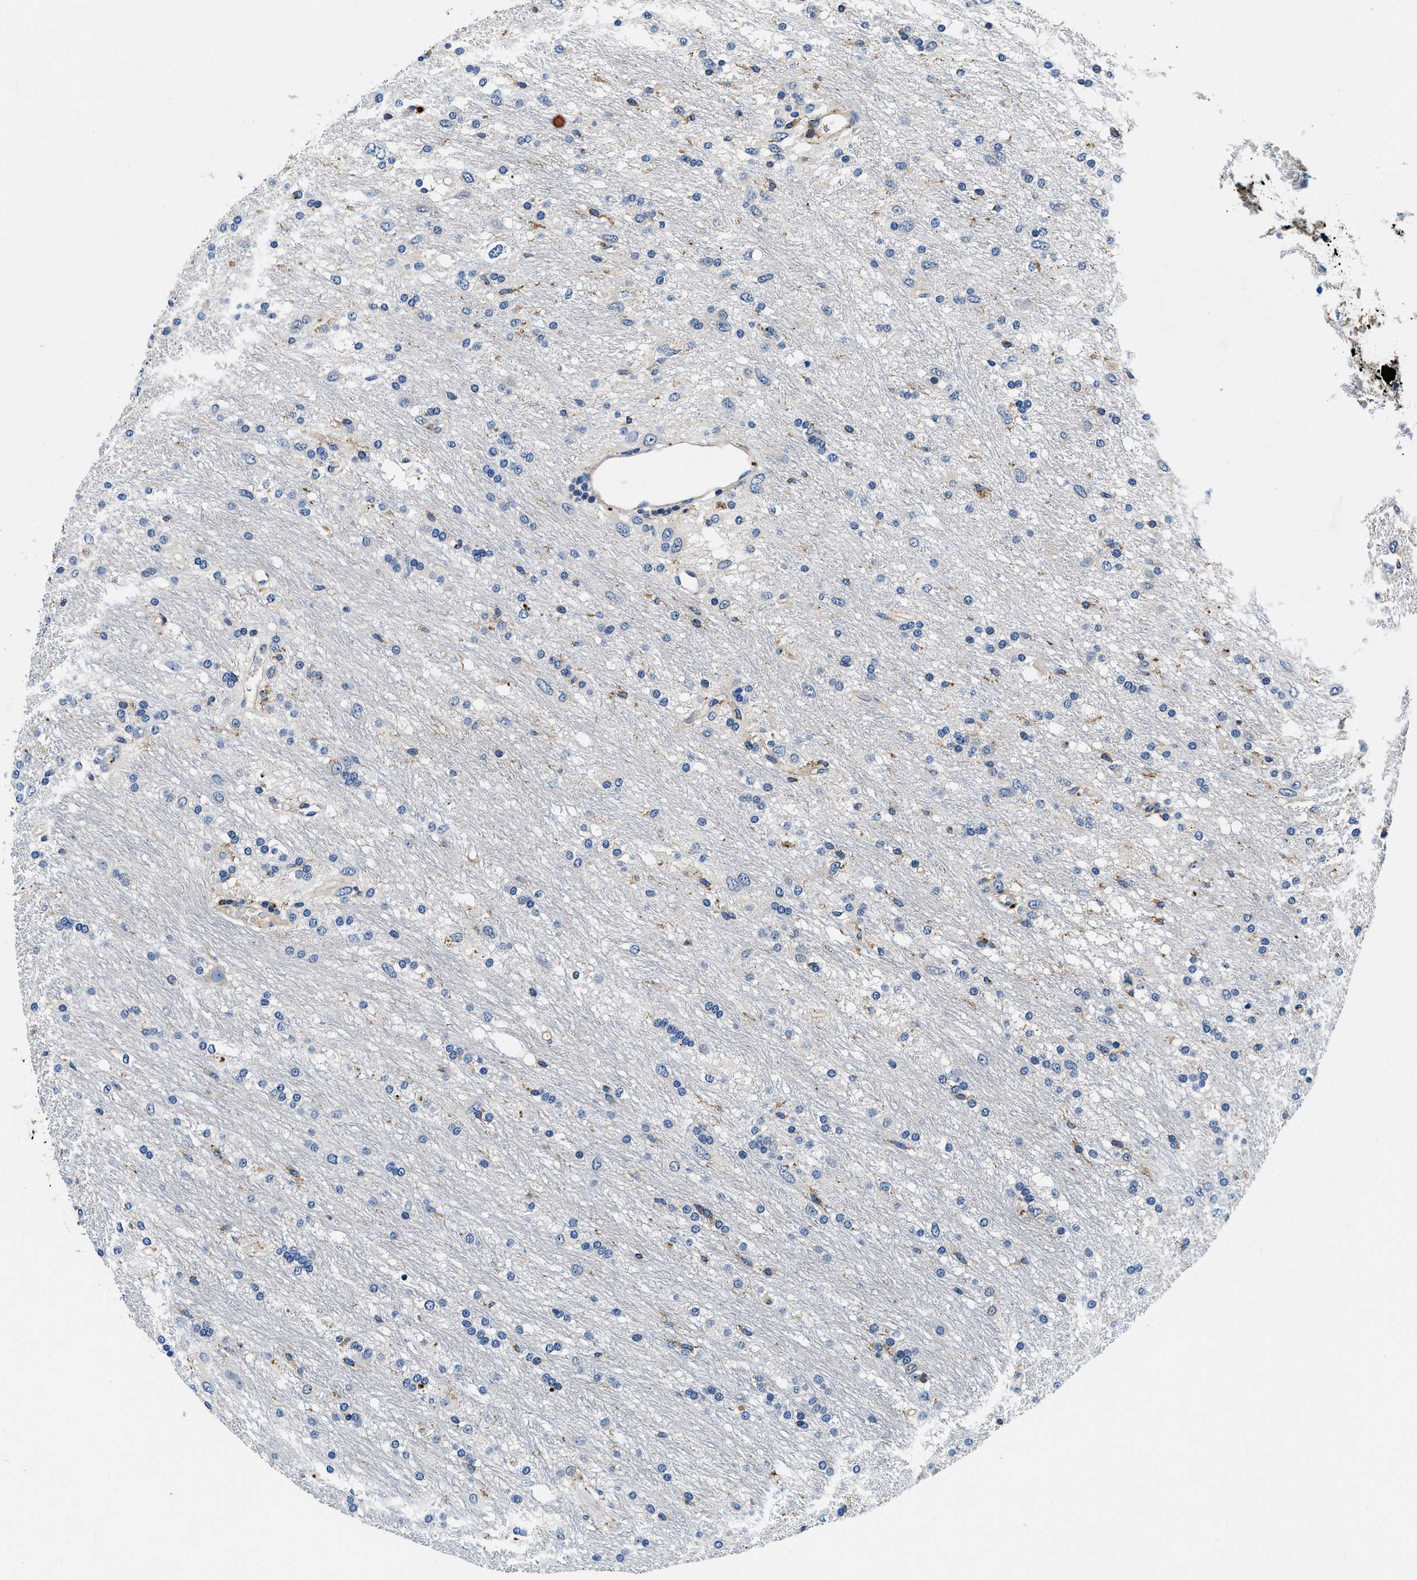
{"staining": {"intensity": "negative", "quantity": "none", "location": "none"}, "tissue": "glioma", "cell_type": "Tumor cells", "image_type": "cancer", "snomed": [{"axis": "morphology", "description": "Glioma, malignant, Low grade"}, {"axis": "topography", "description": "Brain"}], "caption": "IHC of malignant low-grade glioma reveals no staining in tumor cells.", "gene": "ZFAND3", "patient": {"sex": "male", "age": 77}}